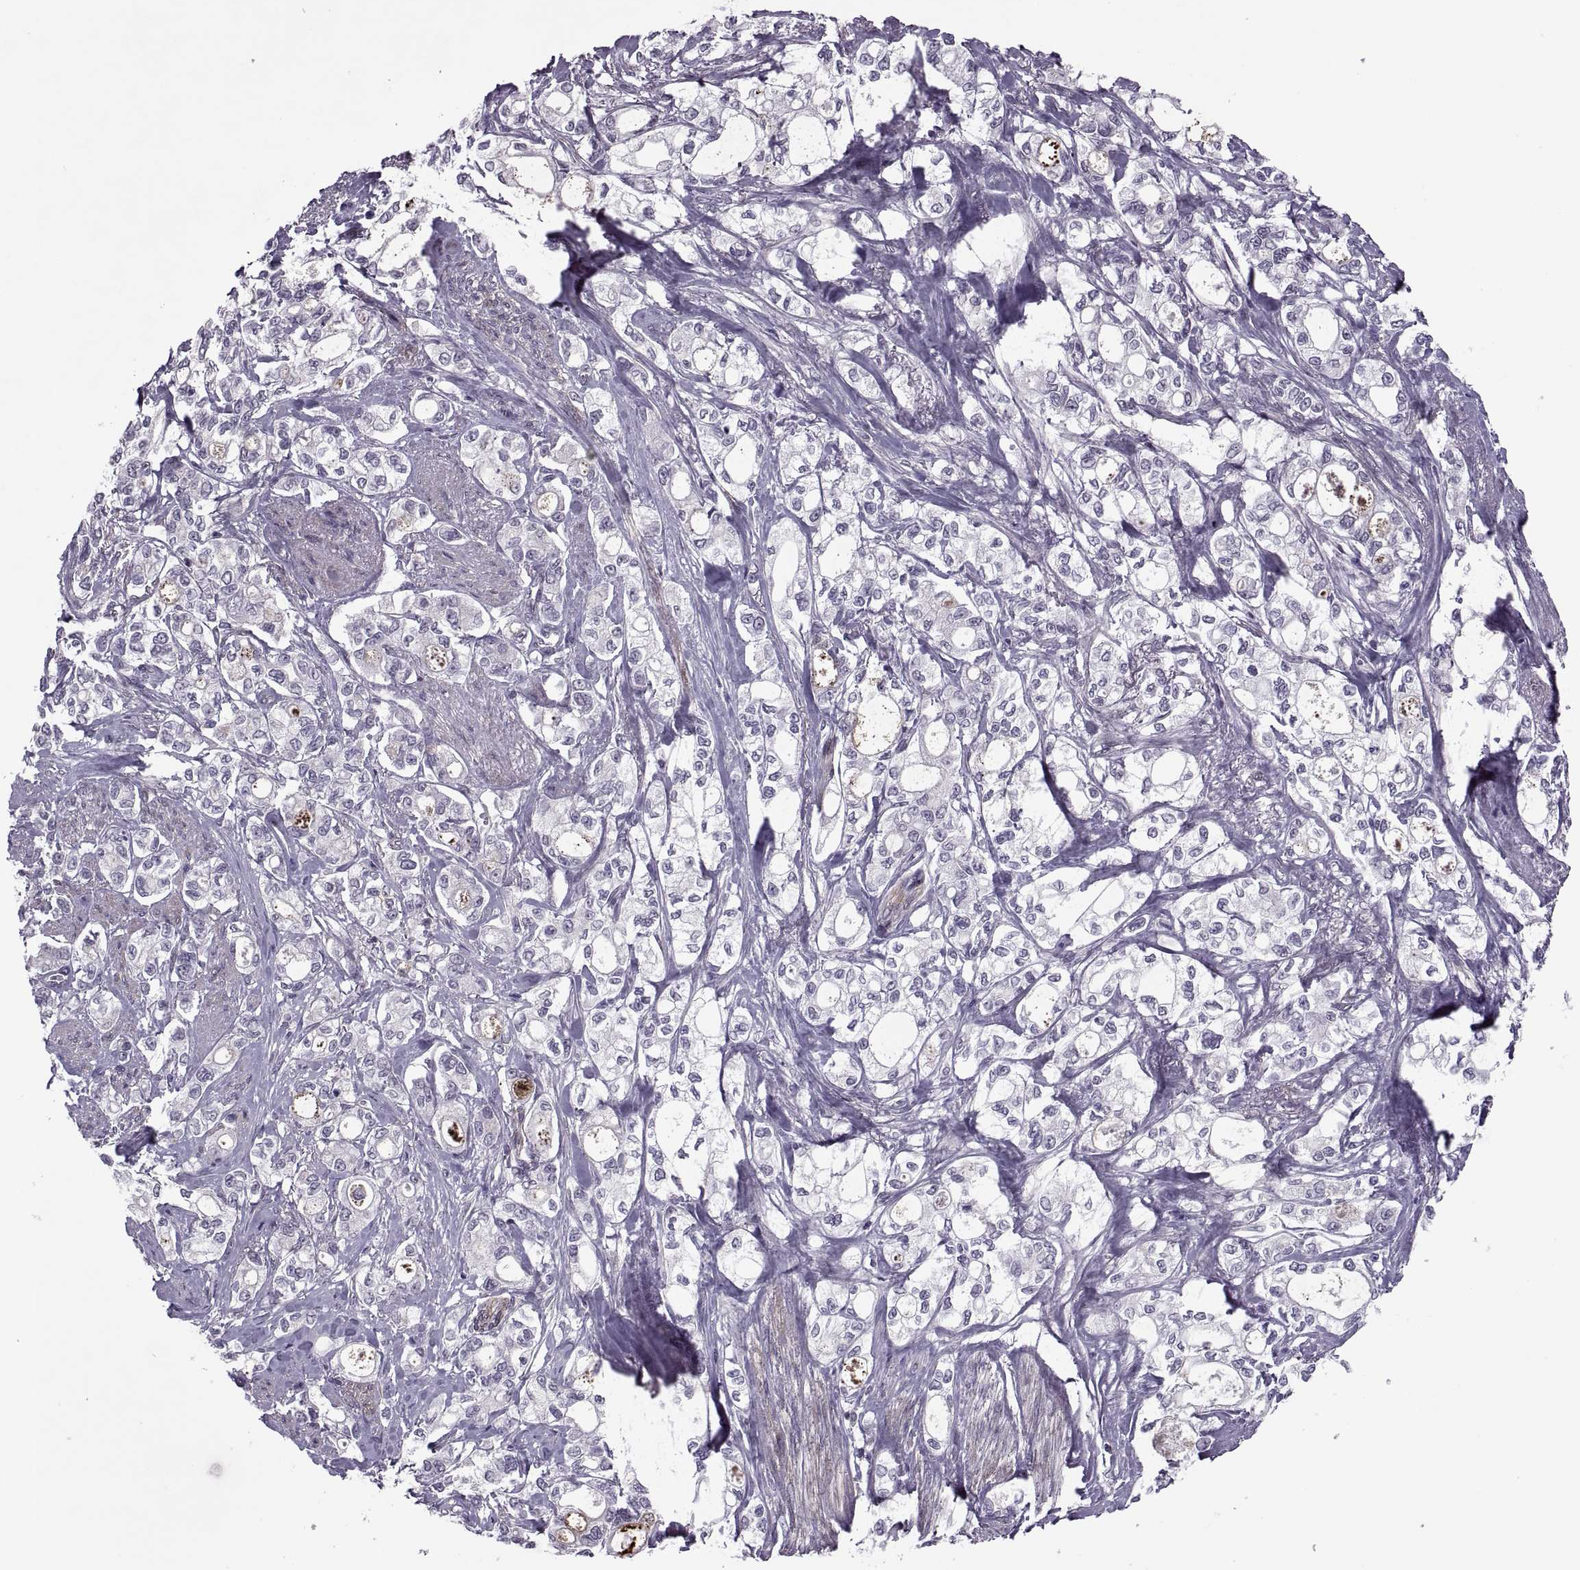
{"staining": {"intensity": "negative", "quantity": "none", "location": "none"}, "tissue": "stomach cancer", "cell_type": "Tumor cells", "image_type": "cancer", "snomed": [{"axis": "morphology", "description": "Adenocarcinoma, NOS"}, {"axis": "topography", "description": "Stomach"}], "caption": "IHC histopathology image of neoplastic tissue: stomach adenocarcinoma stained with DAB exhibits no significant protein expression in tumor cells.", "gene": "ODF3", "patient": {"sex": "male", "age": 63}}